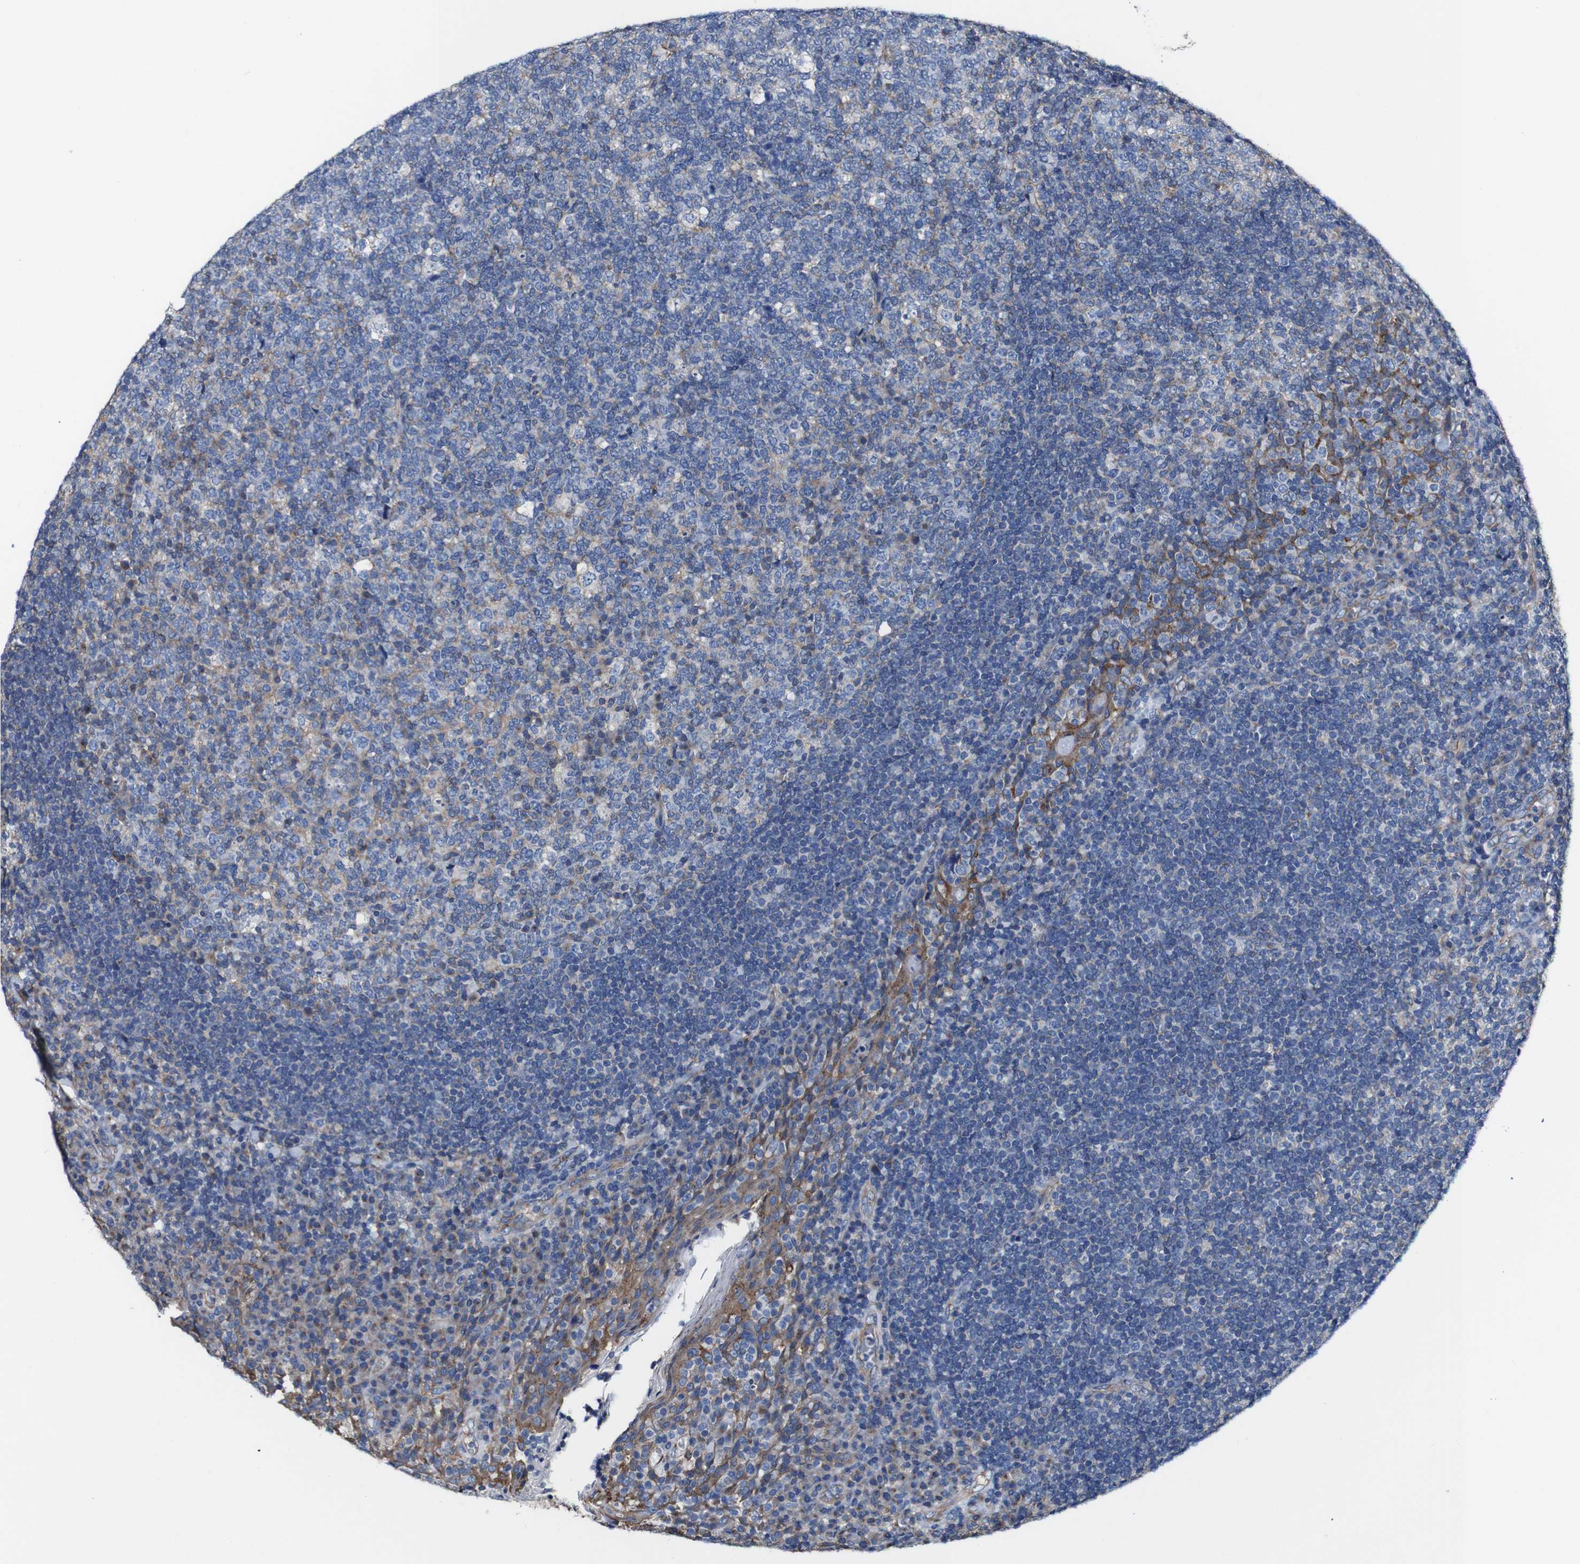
{"staining": {"intensity": "moderate", "quantity": "25%-75%", "location": "cytoplasmic/membranous"}, "tissue": "tonsil", "cell_type": "Germinal center cells", "image_type": "normal", "snomed": [{"axis": "morphology", "description": "Normal tissue, NOS"}, {"axis": "topography", "description": "Tonsil"}], "caption": "Protein expression analysis of unremarkable tonsil shows moderate cytoplasmic/membranous positivity in about 25%-75% of germinal center cells. (DAB IHC with brightfield microscopy, high magnification).", "gene": "CSF1R", "patient": {"sex": "male", "age": 17}}